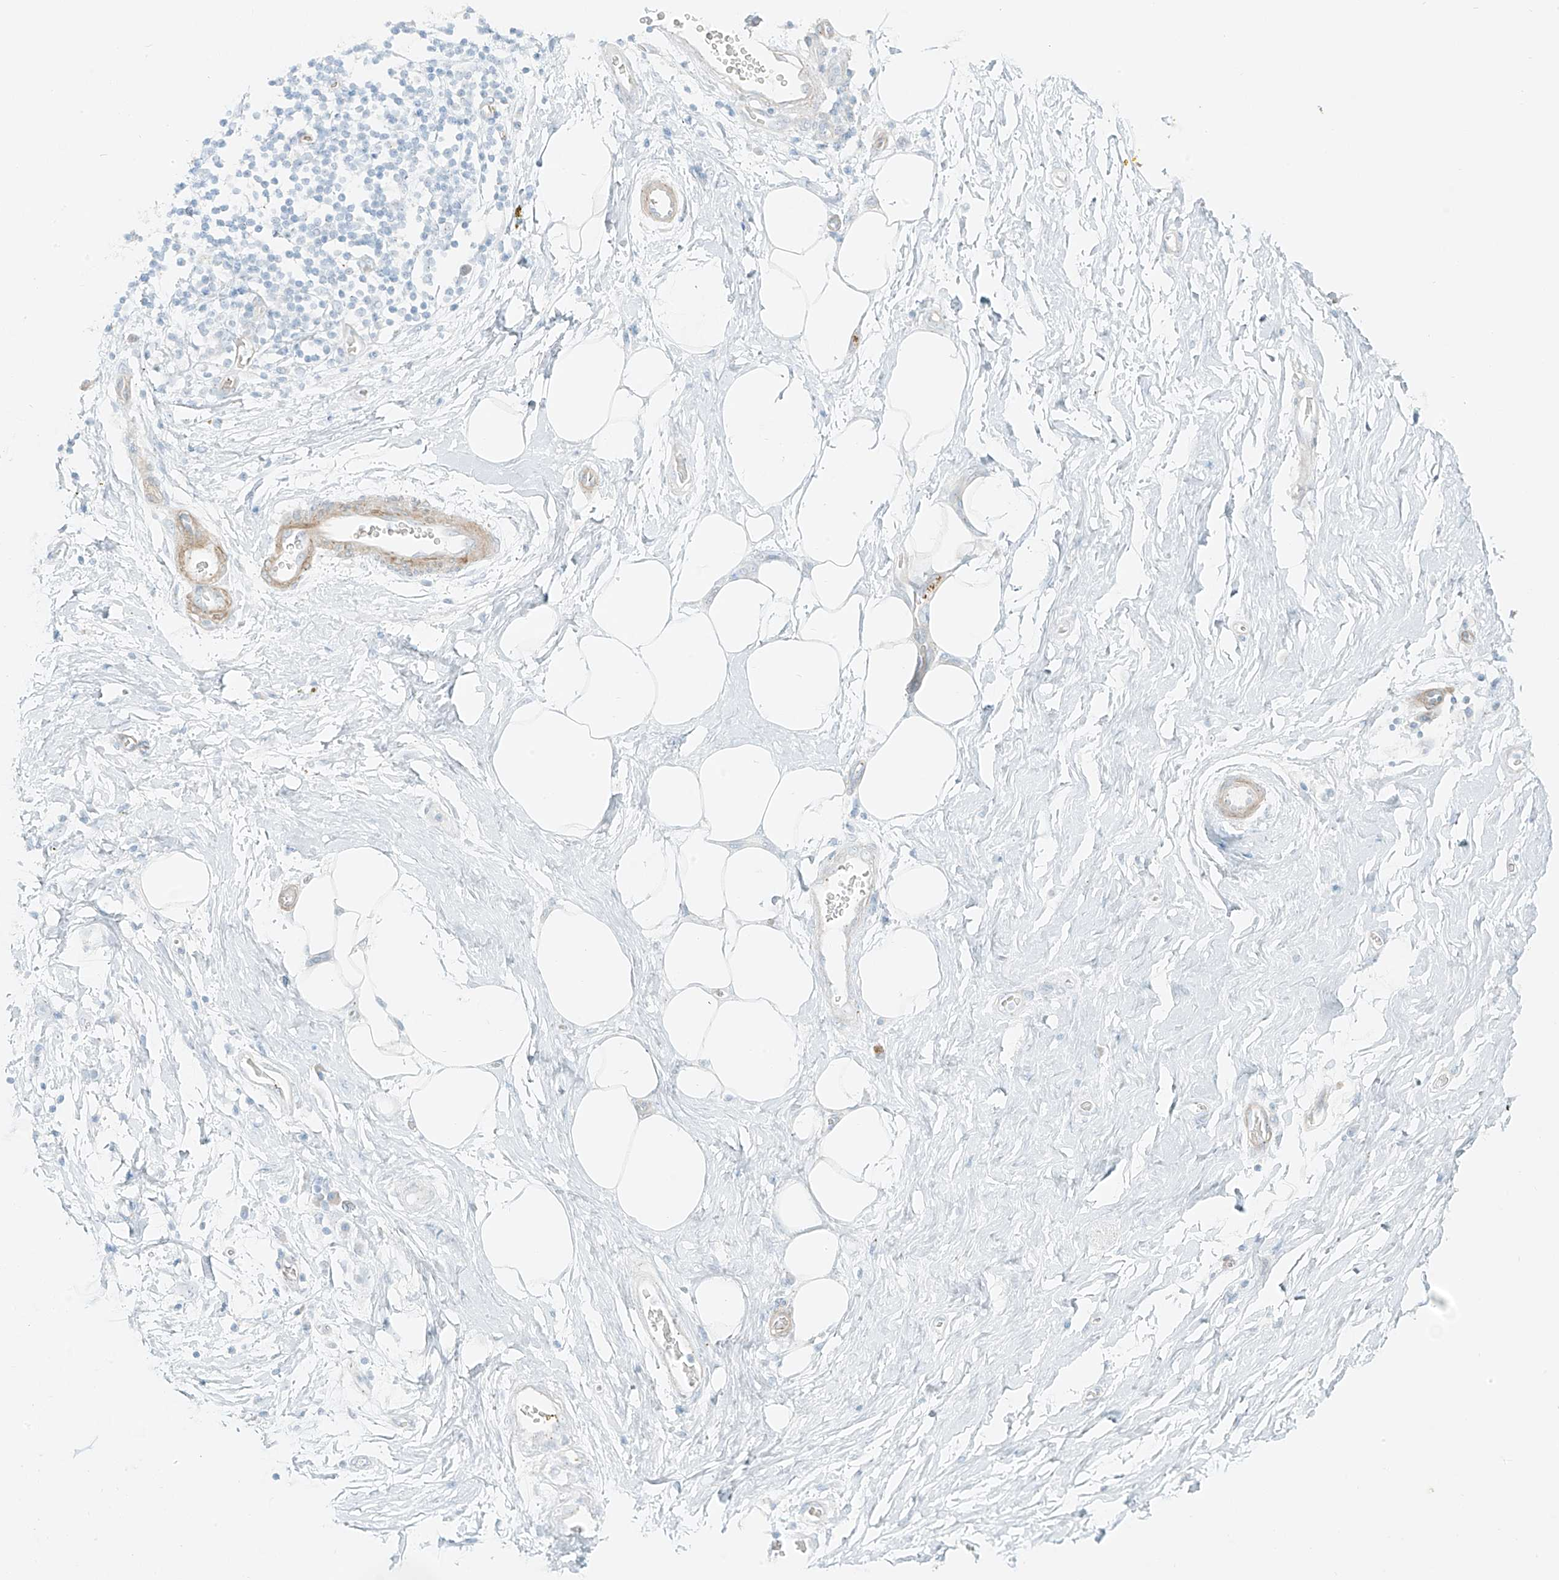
{"staining": {"intensity": "negative", "quantity": "none", "location": "none"}, "tissue": "adipose tissue", "cell_type": "Adipocytes", "image_type": "normal", "snomed": [{"axis": "morphology", "description": "Normal tissue, NOS"}, {"axis": "morphology", "description": "Adenocarcinoma, NOS"}, {"axis": "topography", "description": "Pancreas"}, {"axis": "topography", "description": "Peripheral nerve tissue"}], "caption": "This is an immunohistochemistry (IHC) photomicrograph of benign human adipose tissue. There is no positivity in adipocytes.", "gene": "SMCP", "patient": {"sex": "male", "age": 59}}